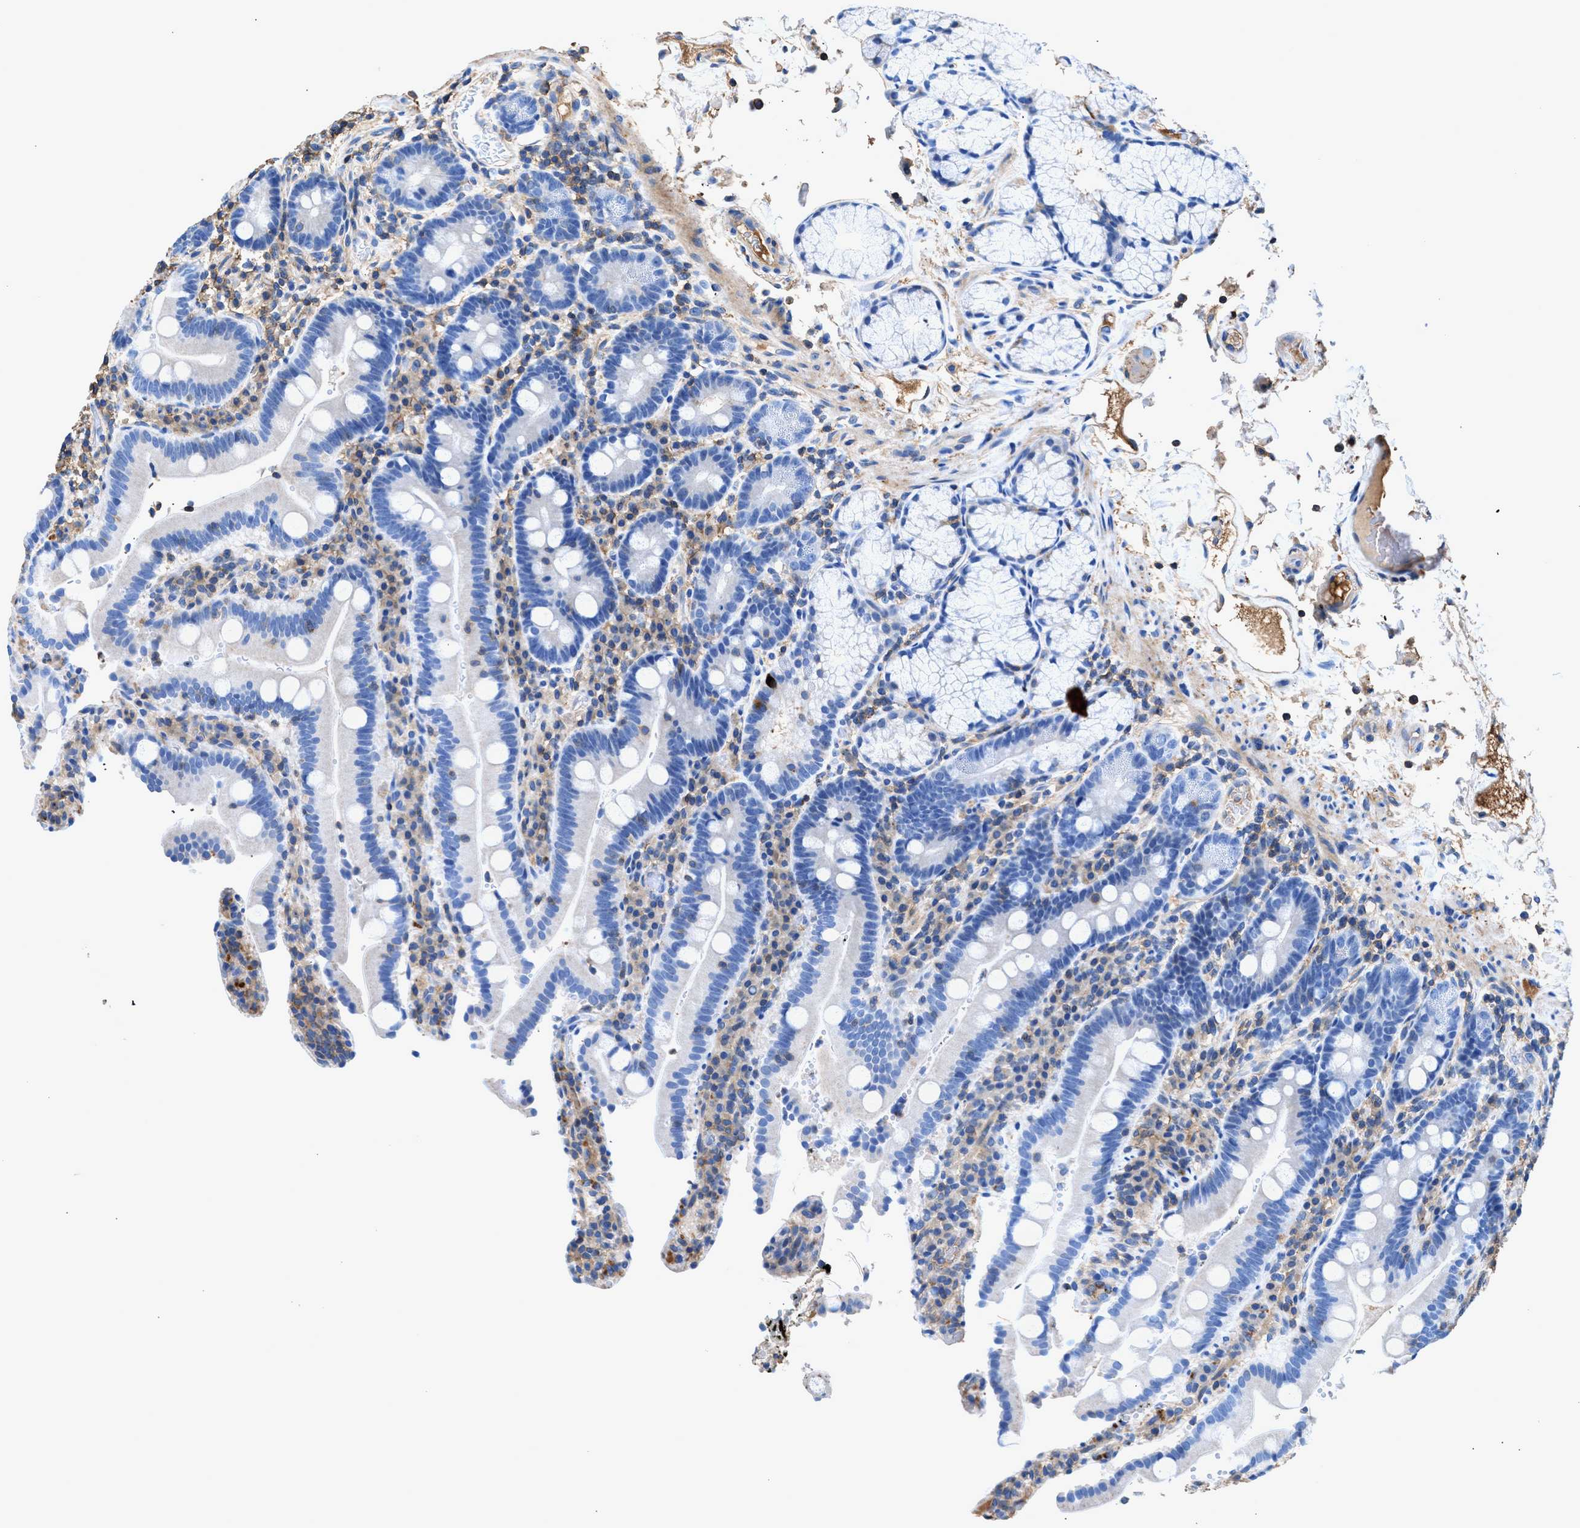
{"staining": {"intensity": "negative", "quantity": "none", "location": "none"}, "tissue": "duodenum", "cell_type": "Glandular cells", "image_type": "normal", "snomed": [{"axis": "morphology", "description": "Normal tissue, NOS"}, {"axis": "topography", "description": "Small intestine, NOS"}], "caption": "Immunohistochemistry (IHC) of benign human duodenum demonstrates no staining in glandular cells.", "gene": "KCNQ4", "patient": {"sex": "female", "age": 71}}